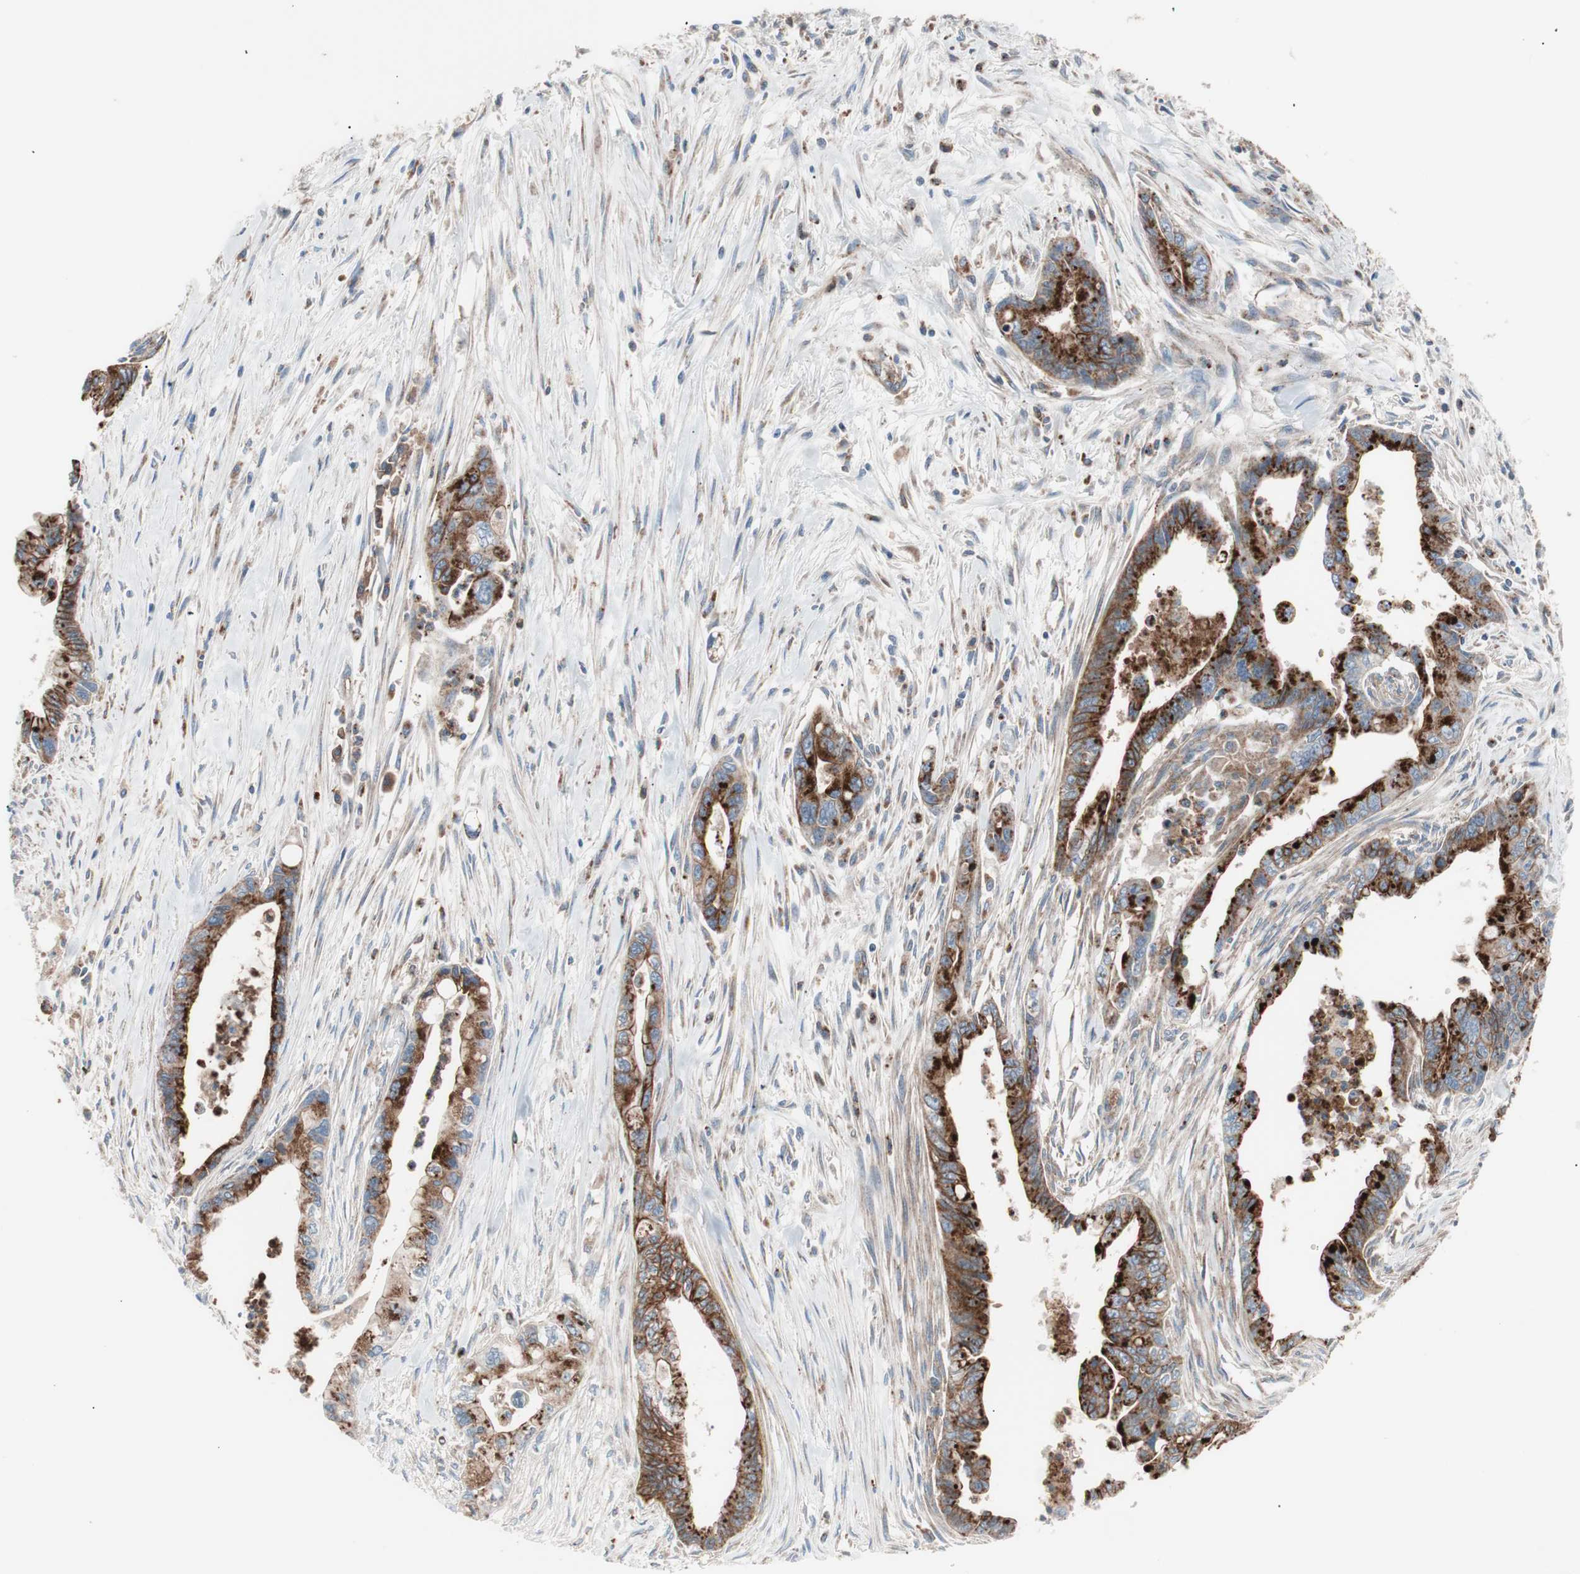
{"staining": {"intensity": "moderate", "quantity": ">75%", "location": "cytoplasmic/membranous"}, "tissue": "pancreatic cancer", "cell_type": "Tumor cells", "image_type": "cancer", "snomed": [{"axis": "morphology", "description": "Adenocarcinoma, NOS"}, {"axis": "topography", "description": "Pancreas"}], "caption": "Human pancreatic adenocarcinoma stained with a protein marker shows moderate staining in tumor cells.", "gene": "FLOT2", "patient": {"sex": "male", "age": 70}}